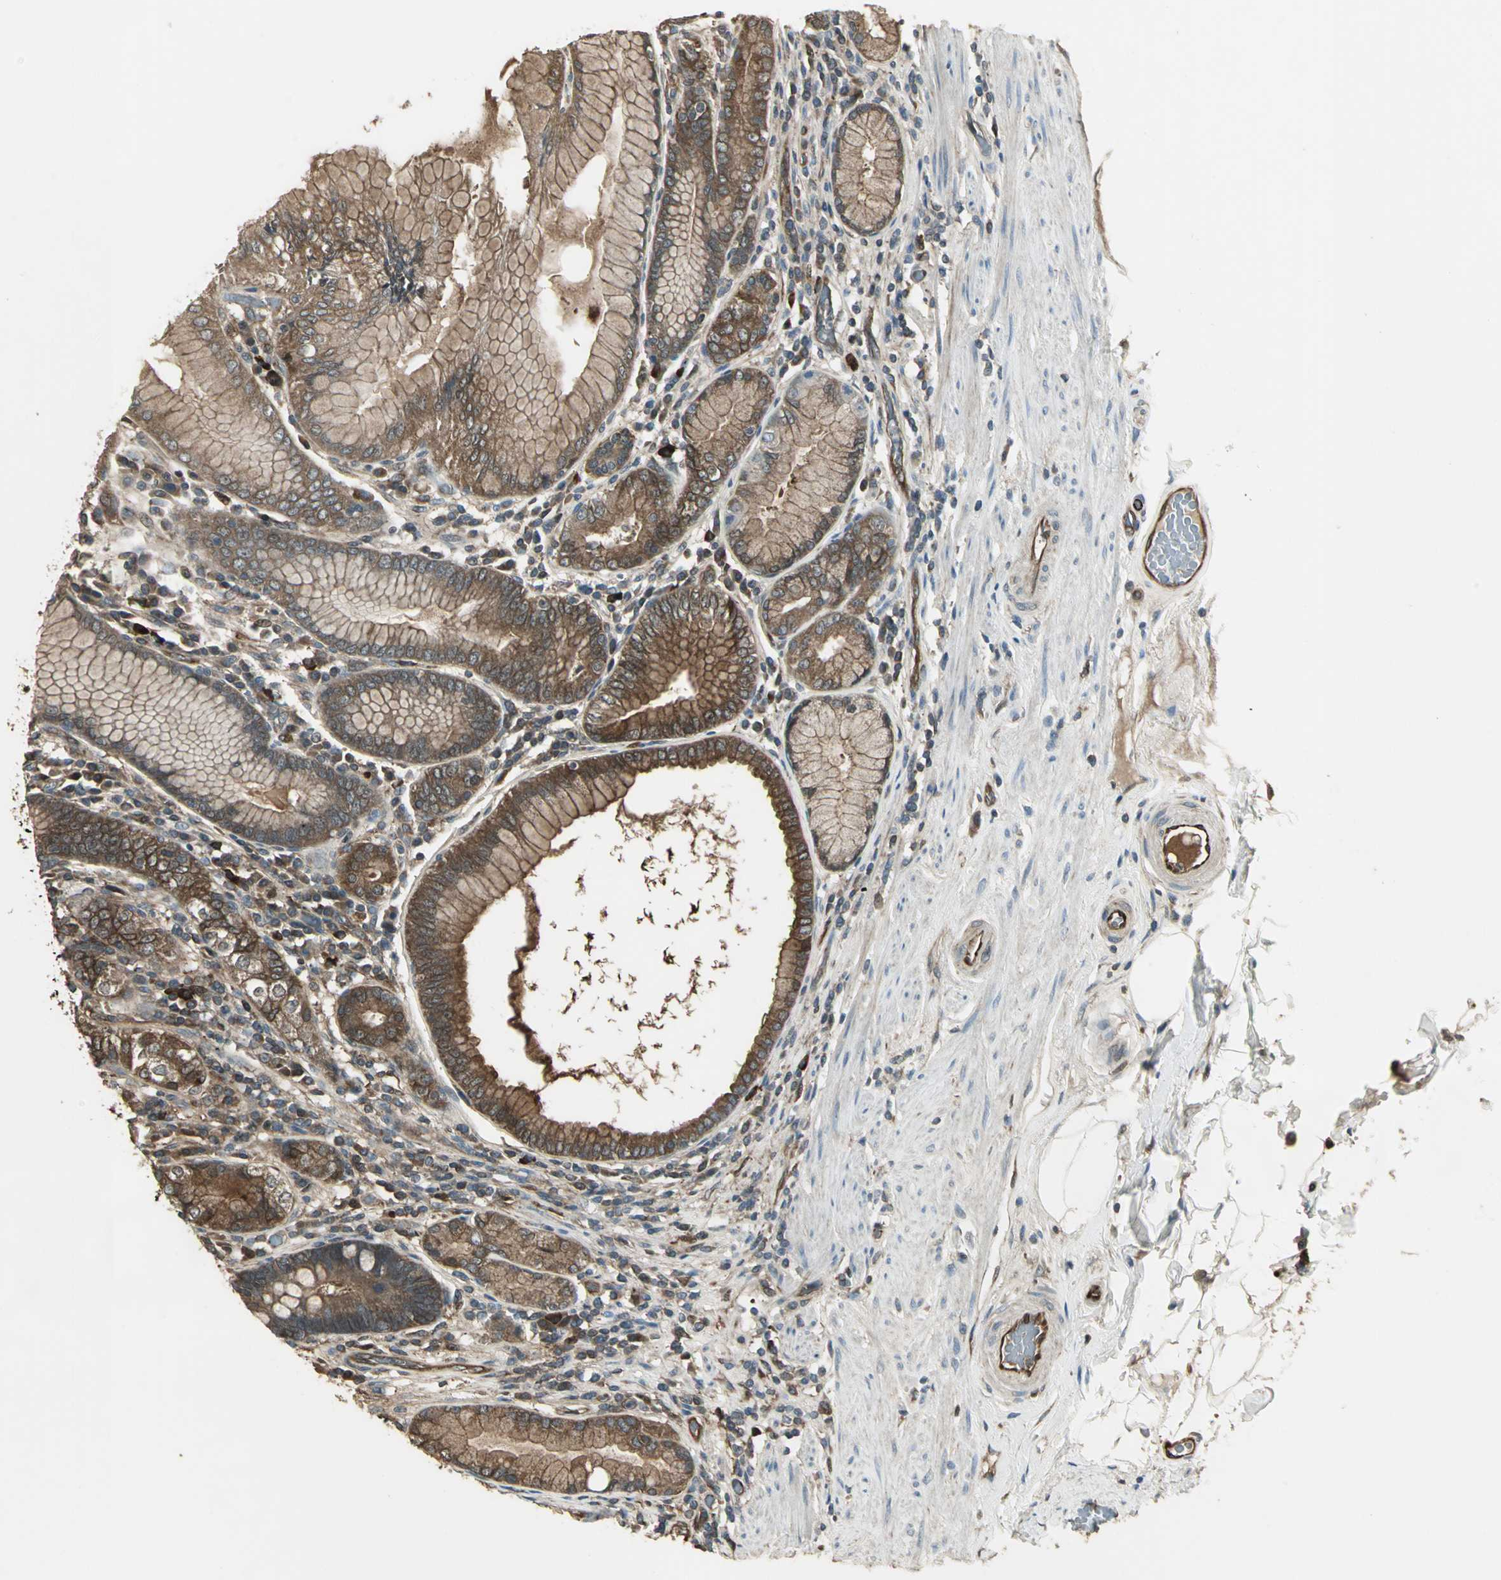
{"staining": {"intensity": "moderate", "quantity": ">75%", "location": "cytoplasmic/membranous"}, "tissue": "stomach", "cell_type": "Glandular cells", "image_type": "normal", "snomed": [{"axis": "morphology", "description": "Normal tissue, NOS"}, {"axis": "topography", "description": "Stomach, lower"}], "caption": "A brown stain labels moderate cytoplasmic/membranous staining of a protein in glandular cells of benign human stomach. The staining was performed using DAB (3,3'-diaminobenzidine), with brown indicating positive protein expression. Nuclei are stained blue with hematoxylin.", "gene": "PRXL2B", "patient": {"sex": "female", "age": 76}}